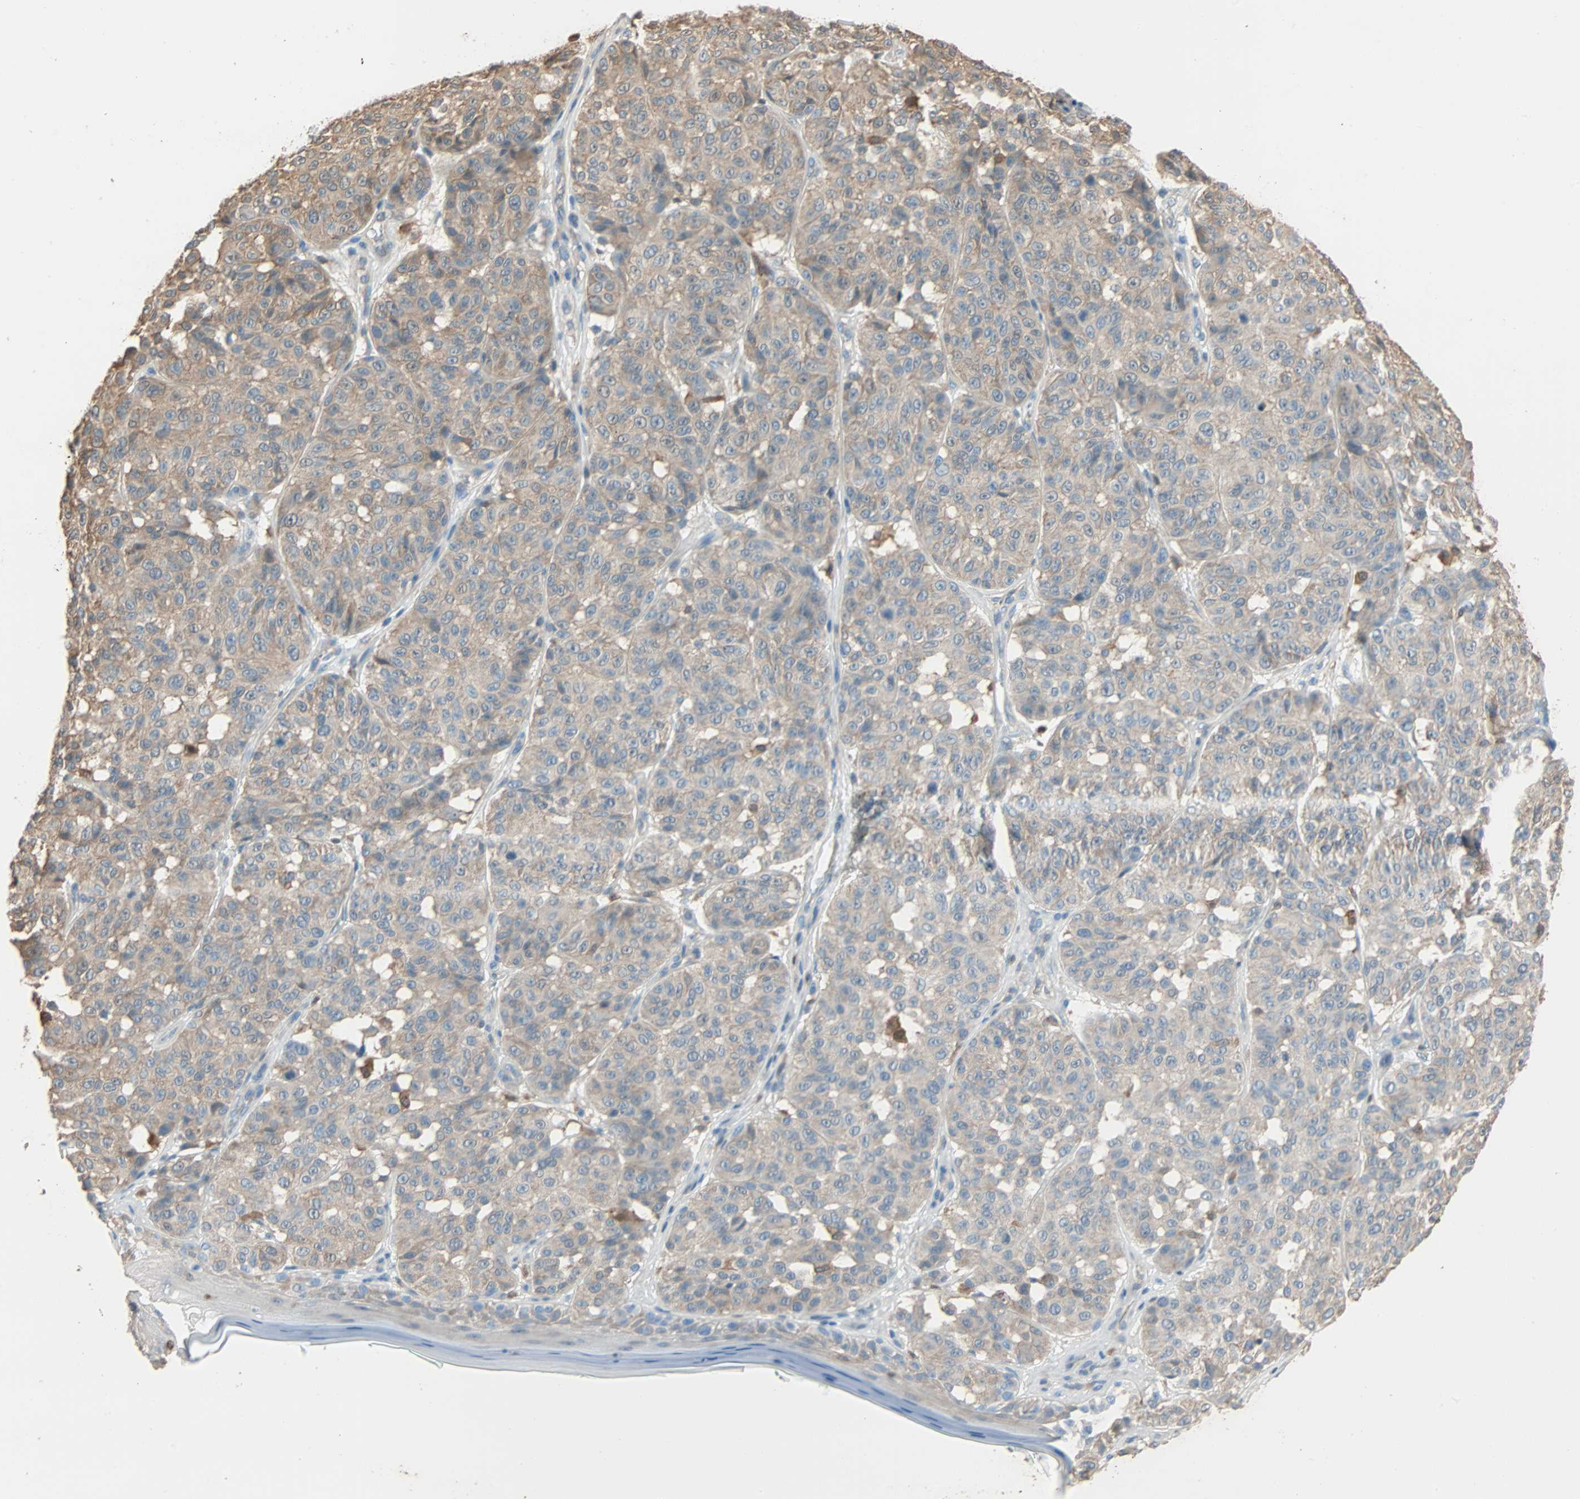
{"staining": {"intensity": "weak", "quantity": ">75%", "location": "cytoplasmic/membranous"}, "tissue": "melanoma", "cell_type": "Tumor cells", "image_type": "cancer", "snomed": [{"axis": "morphology", "description": "Malignant melanoma, NOS"}, {"axis": "topography", "description": "Skin"}], "caption": "This is an image of IHC staining of malignant melanoma, which shows weak expression in the cytoplasmic/membranous of tumor cells.", "gene": "PRDX1", "patient": {"sex": "female", "age": 46}}